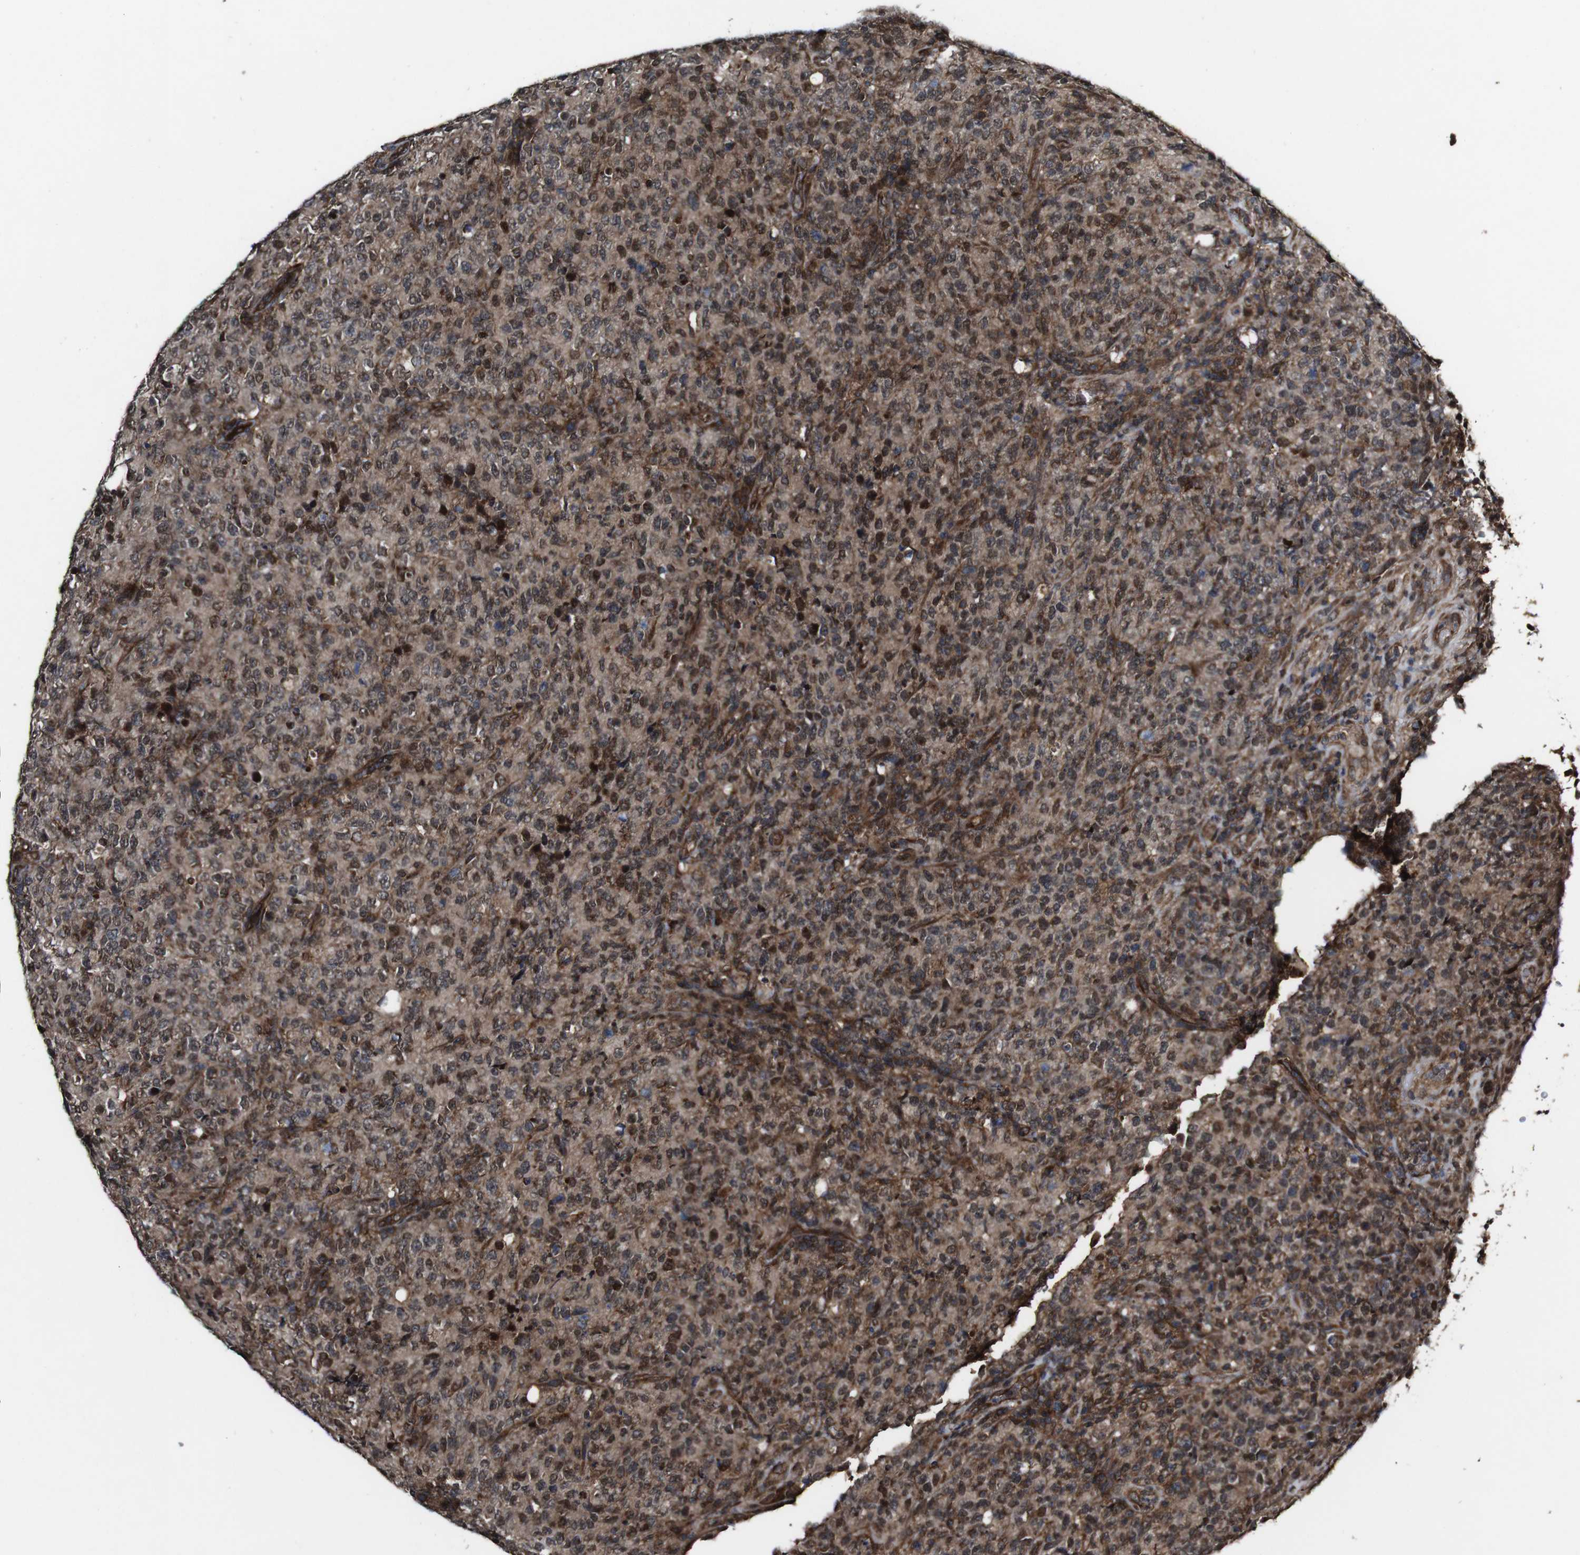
{"staining": {"intensity": "moderate", "quantity": ">75%", "location": "cytoplasmic/membranous,nuclear"}, "tissue": "lymphoma", "cell_type": "Tumor cells", "image_type": "cancer", "snomed": [{"axis": "morphology", "description": "Malignant lymphoma, non-Hodgkin's type, High grade"}, {"axis": "topography", "description": "Tonsil"}], "caption": "High-power microscopy captured an immunohistochemistry (IHC) histopathology image of lymphoma, revealing moderate cytoplasmic/membranous and nuclear expression in approximately >75% of tumor cells.", "gene": "BTN3A3", "patient": {"sex": "female", "age": 36}}